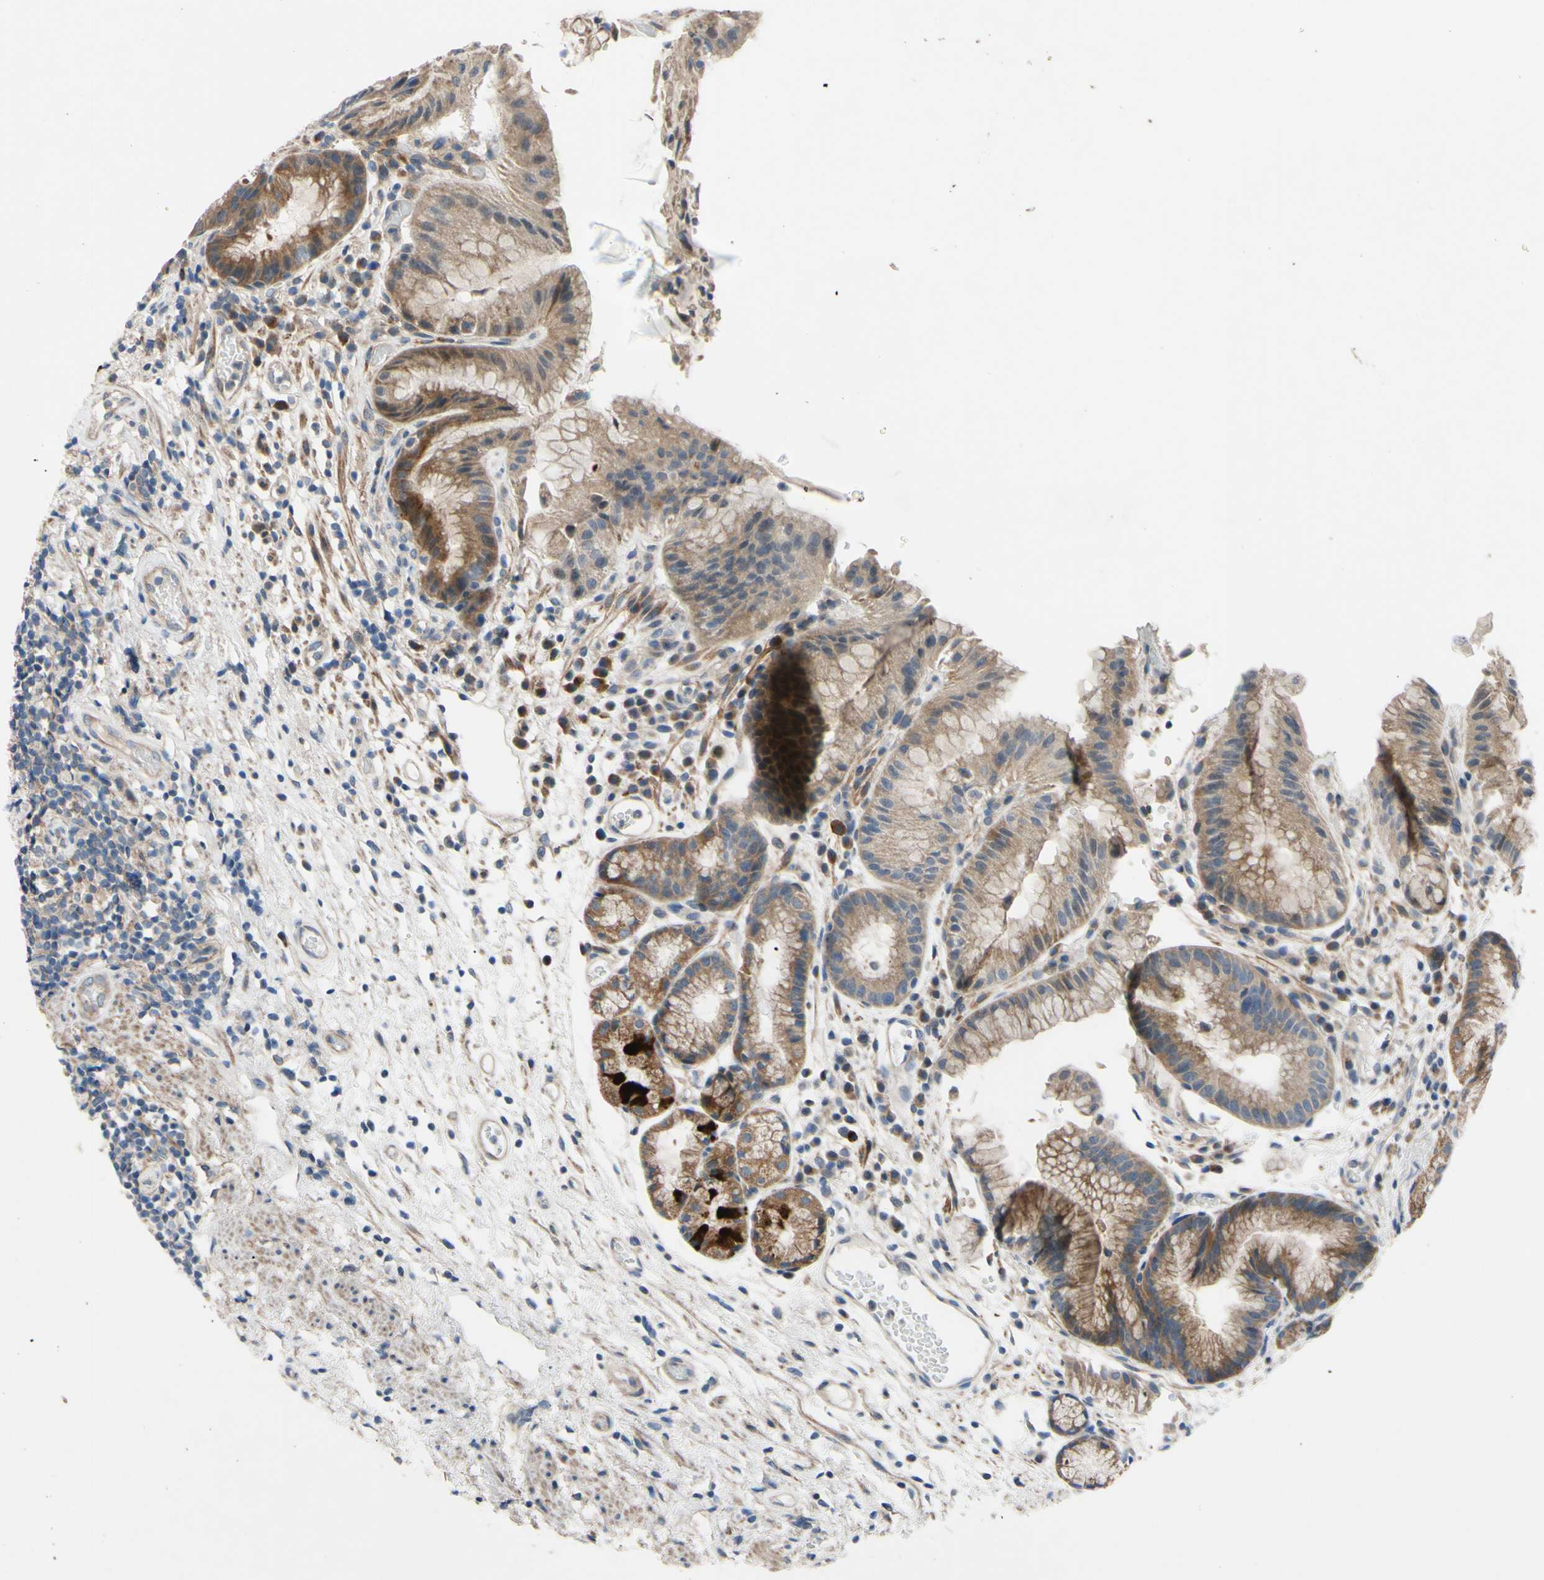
{"staining": {"intensity": "moderate", "quantity": ">75%", "location": "cytoplasmic/membranous"}, "tissue": "stomach", "cell_type": "Glandular cells", "image_type": "normal", "snomed": [{"axis": "morphology", "description": "Normal tissue, NOS"}, {"axis": "topography", "description": "Stomach, upper"}], "caption": "Immunohistochemistry (IHC) photomicrograph of normal stomach: stomach stained using immunohistochemistry exhibits medium levels of moderate protein expression localized specifically in the cytoplasmic/membranous of glandular cells, appearing as a cytoplasmic/membranous brown color.", "gene": "SVIL", "patient": {"sex": "male", "age": 72}}